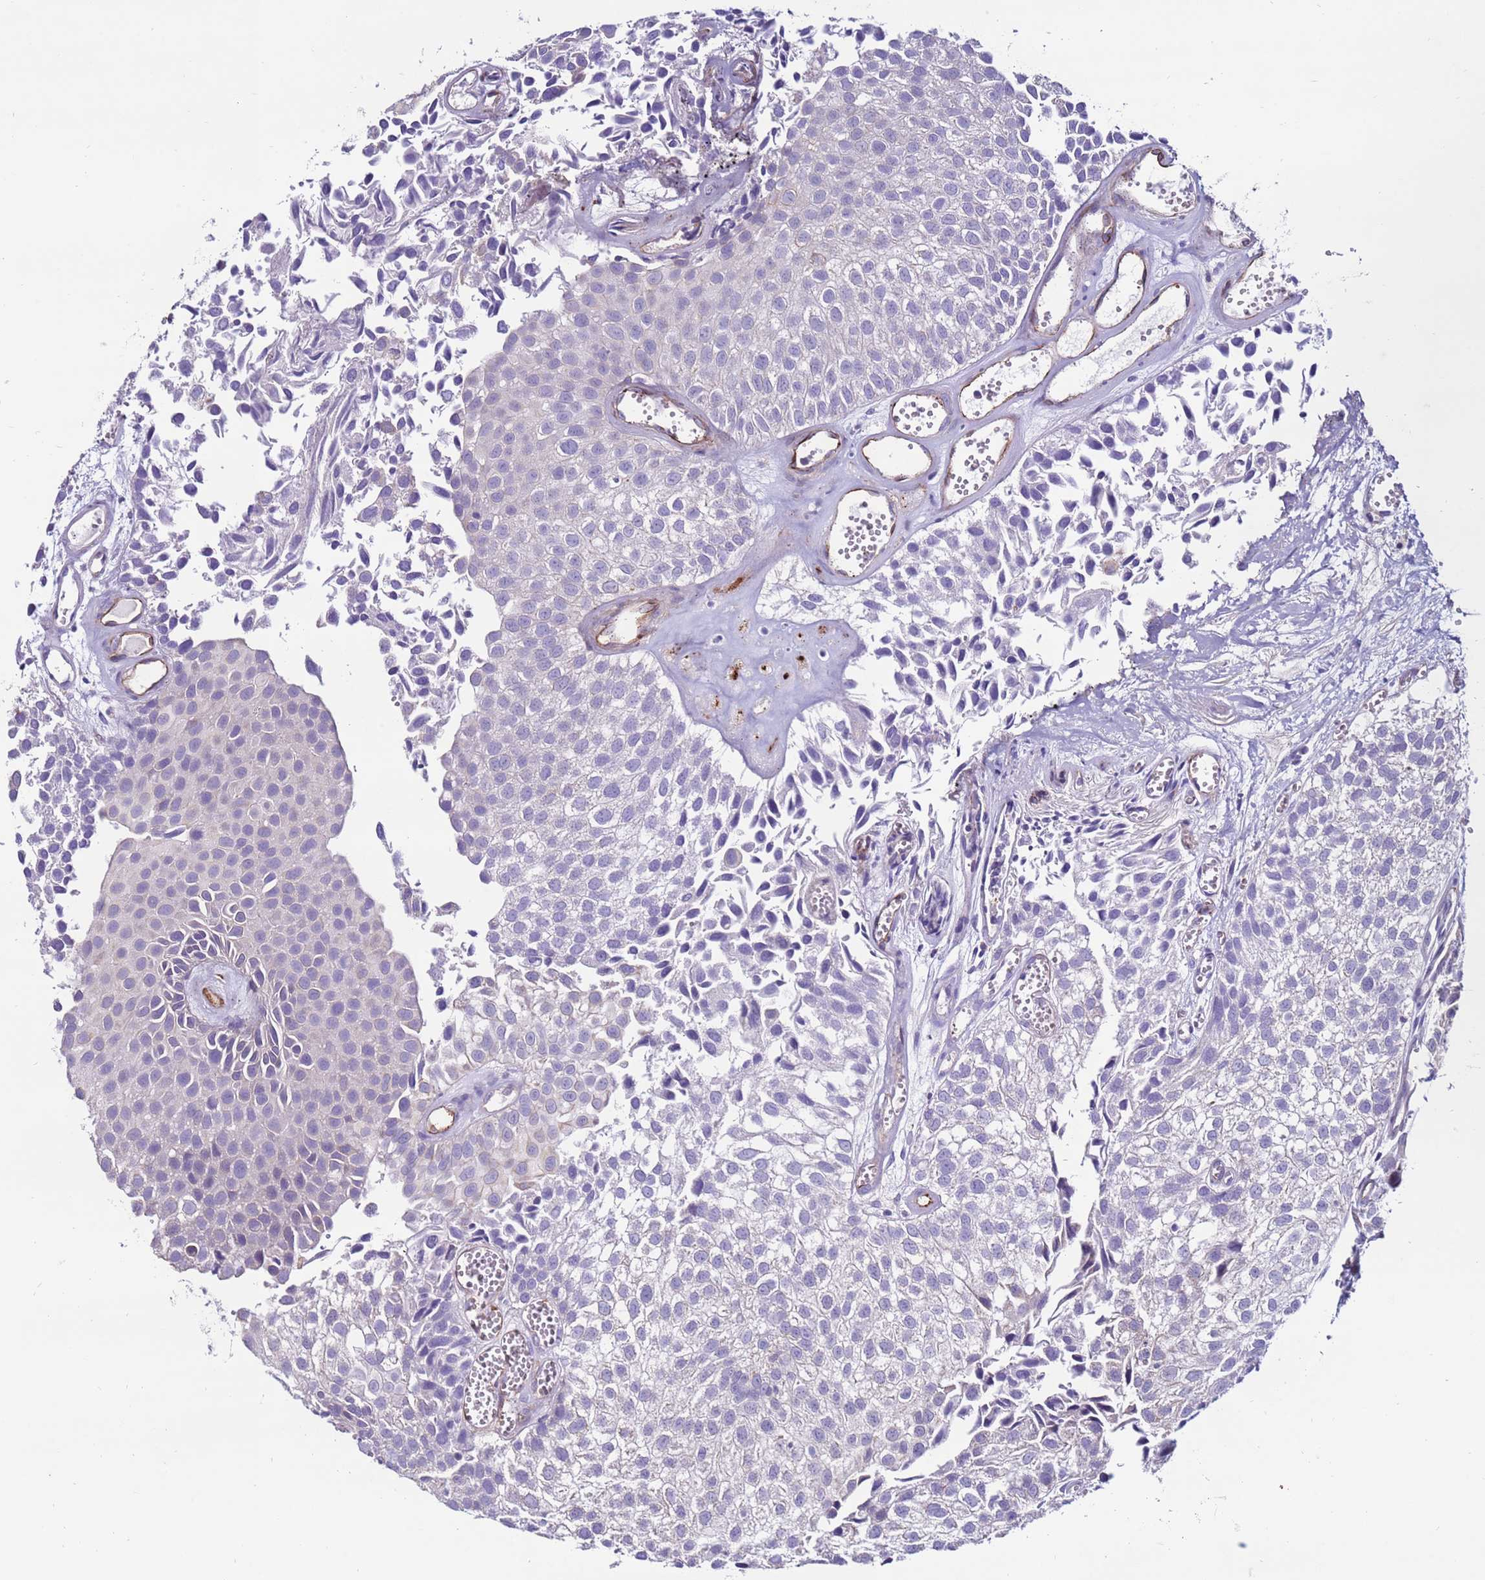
{"staining": {"intensity": "negative", "quantity": "none", "location": "none"}, "tissue": "urothelial cancer", "cell_type": "Tumor cells", "image_type": "cancer", "snomed": [{"axis": "morphology", "description": "Urothelial carcinoma, Low grade"}, {"axis": "topography", "description": "Urinary bladder"}], "caption": "Image shows no protein staining in tumor cells of low-grade urothelial carcinoma tissue.", "gene": "CLEC4M", "patient": {"sex": "male", "age": 88}}